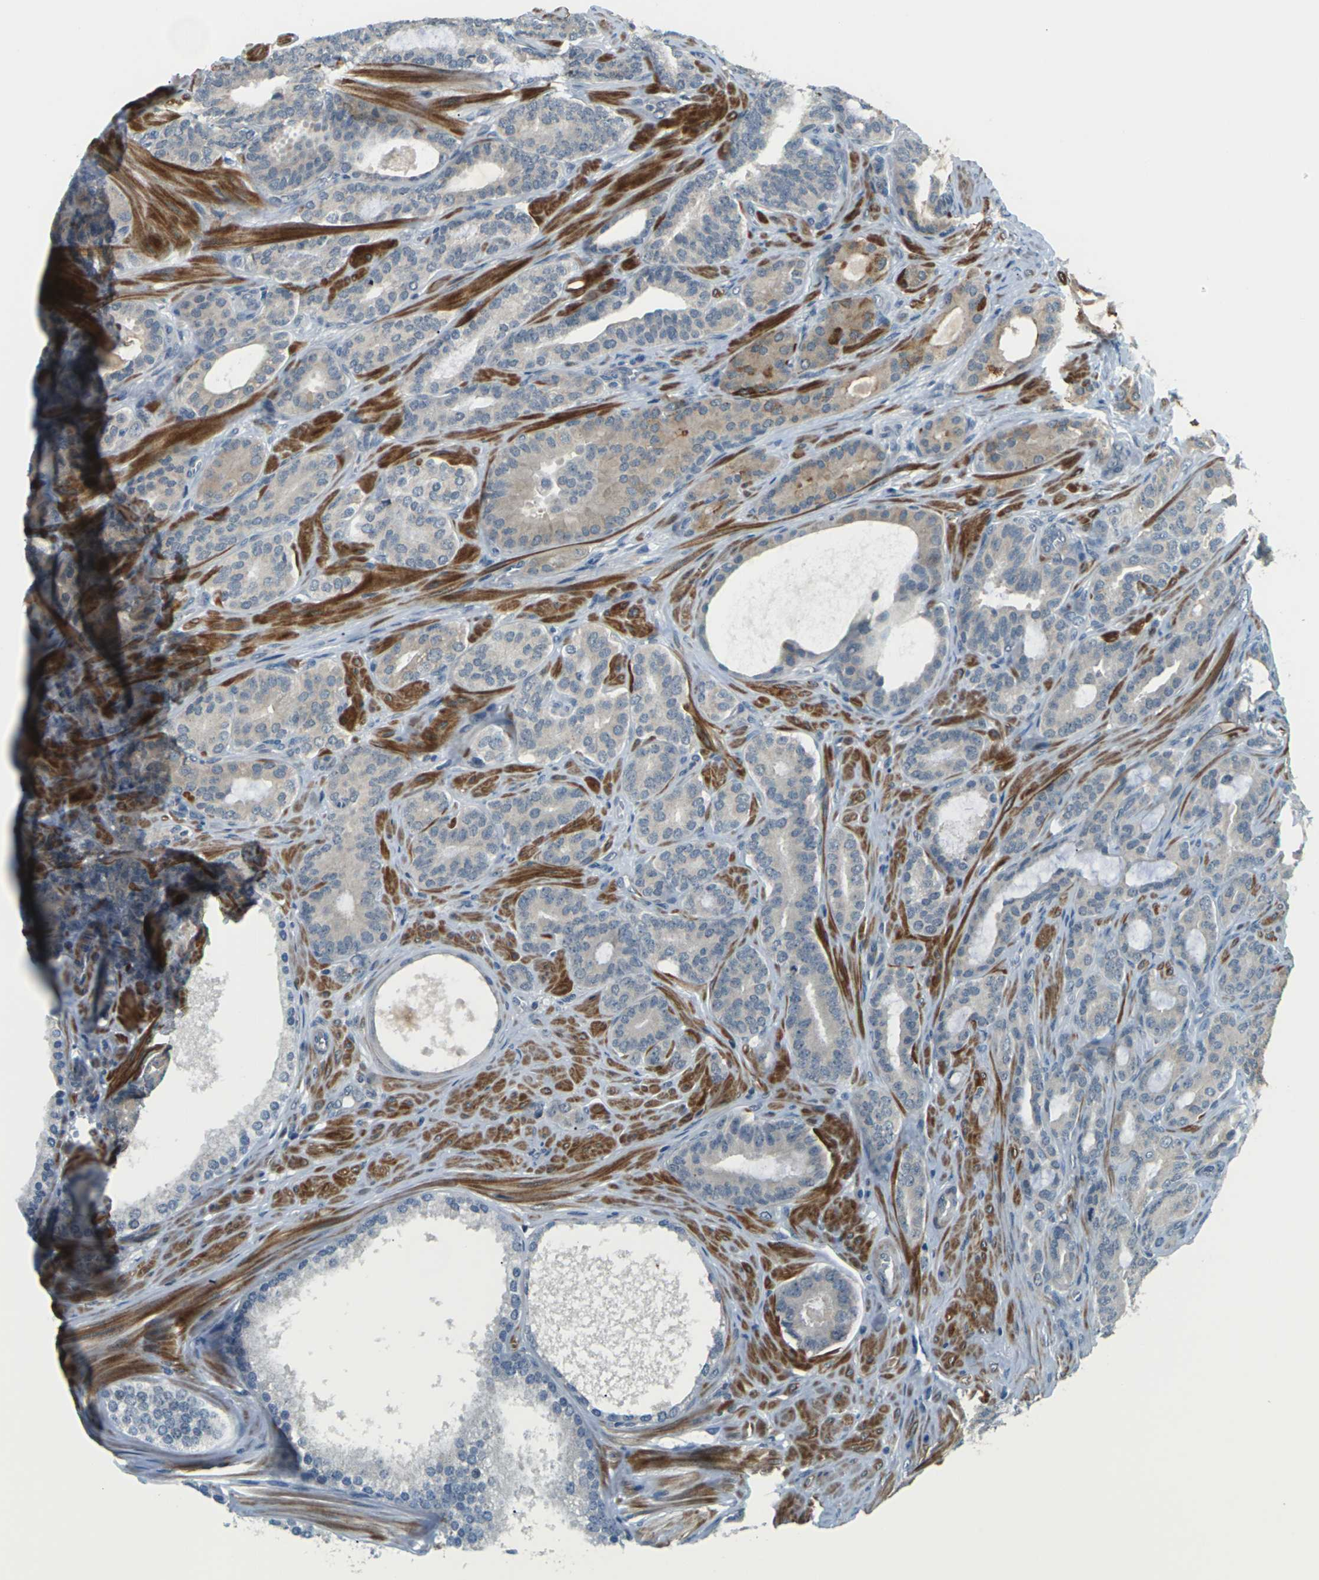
{"staining": {"intensity": "weak", "quantity": "25%-75%", "location": "cytoplasmic/membranous"}, "tissue": "prostate cancer", "cell_type": "Tumor cells", "image_type": "cancer", "snomed": [{"axis": "morphology", "description": "Adenocarcinoma, Low grade"}, {"axis": "topography", "description": "Prostate"}], "caption": "Prostate cancer stained with a protein marker shows weak staining in tumor cells.", "gene": "SLC13A3", "patient": {"sex": "male", "age": 63}}